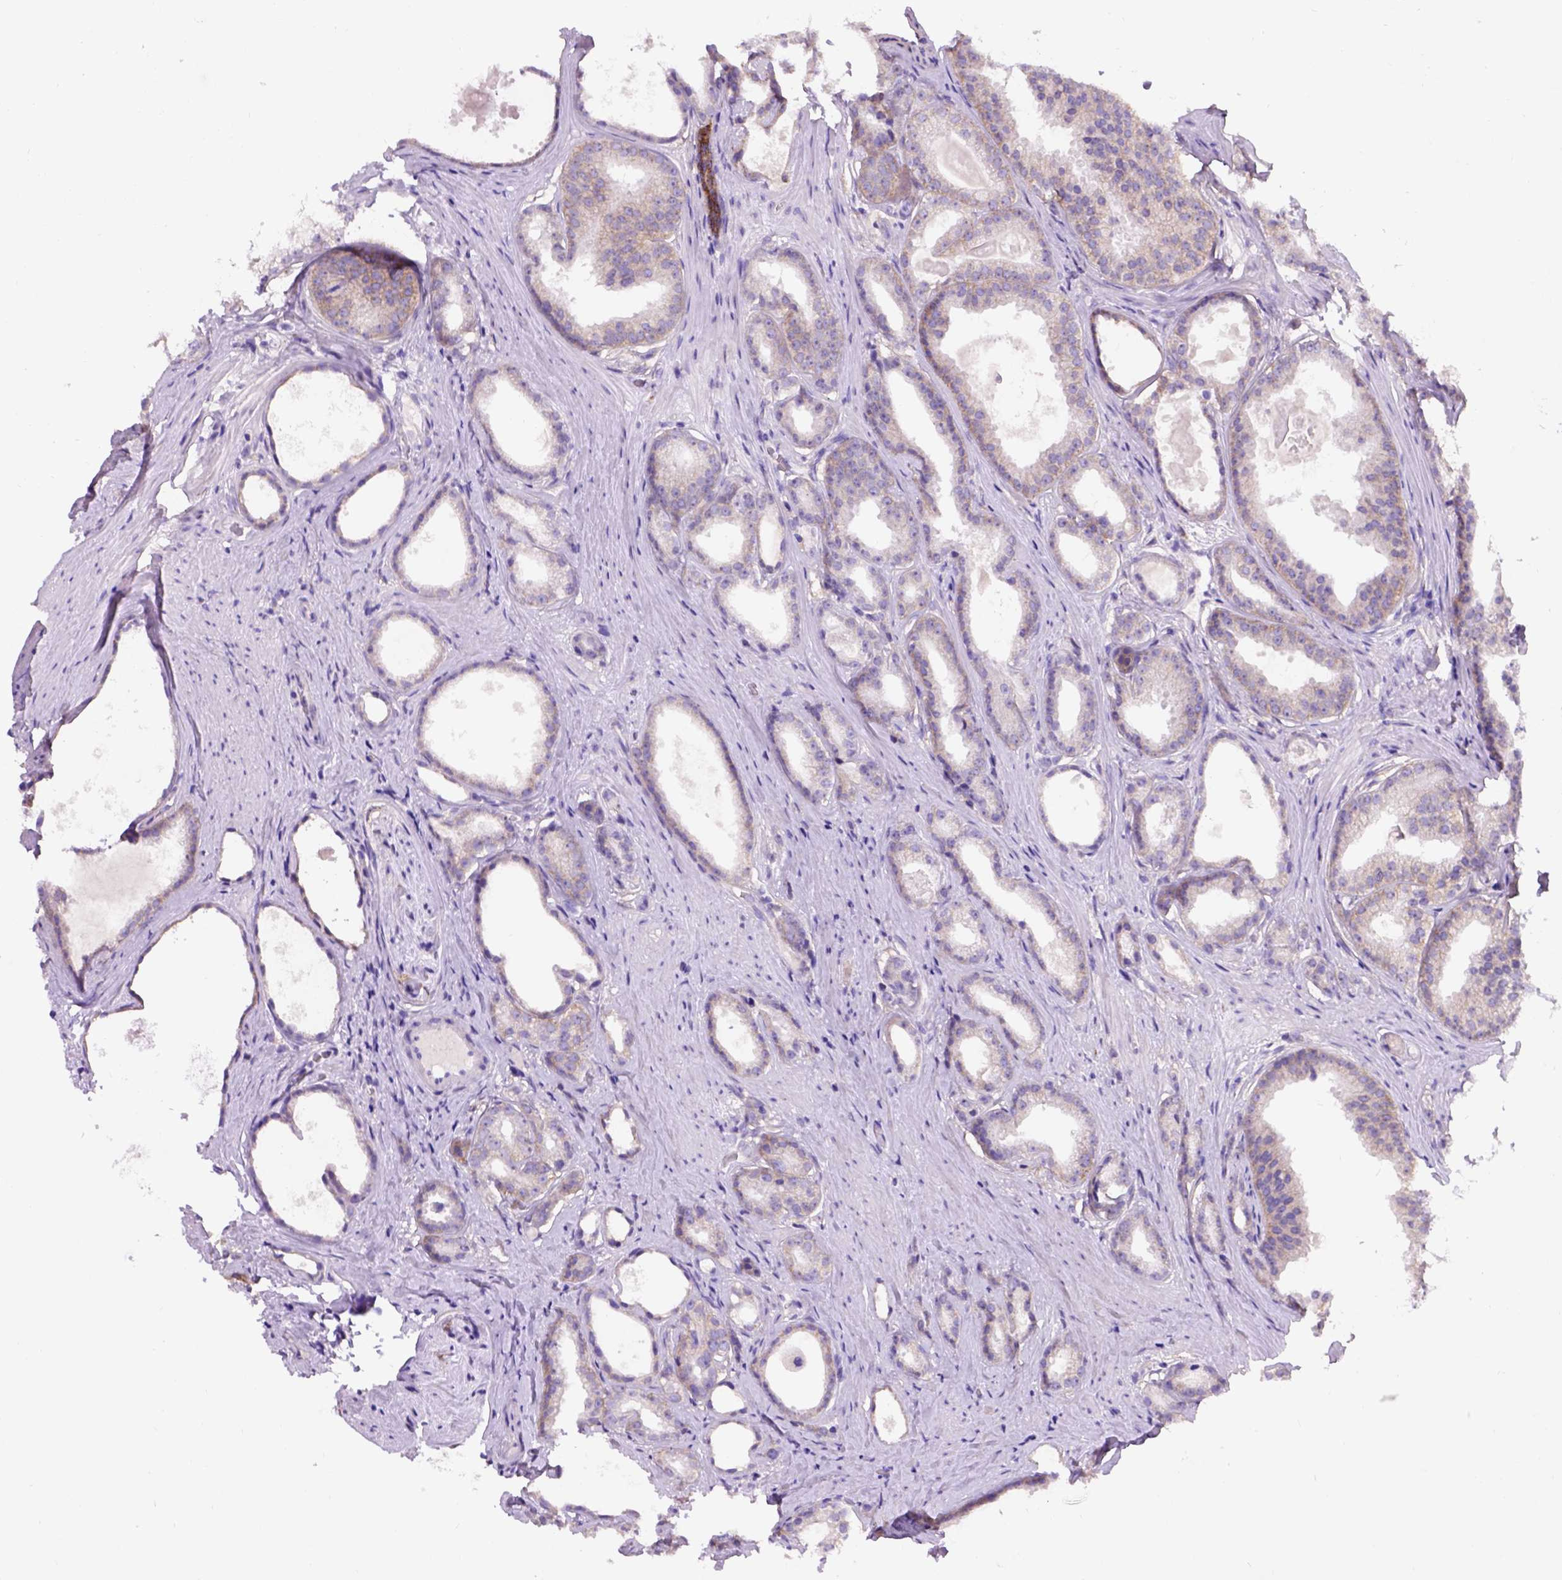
{"staining": {"intensity": "weak", "quantity": "<25%", "location": "cytoplasmic/membranous"}, "tissue": "prostate cancer", "cell_type": "Tumor cells", "image_type": "cancer", "snomed": [{"axis": "morphology", "description": "Adenocarcinoma, Low grade"}, {"axis": "topography", "description": "Prostate"}], "caption": "Adenocarcinoma (low-grade) (prostate) was stained to show a protein in brown. There is no significant positivity in tumor cells.", "gene": "EGFR", "patient": {"sex": "male", "age": 65}}